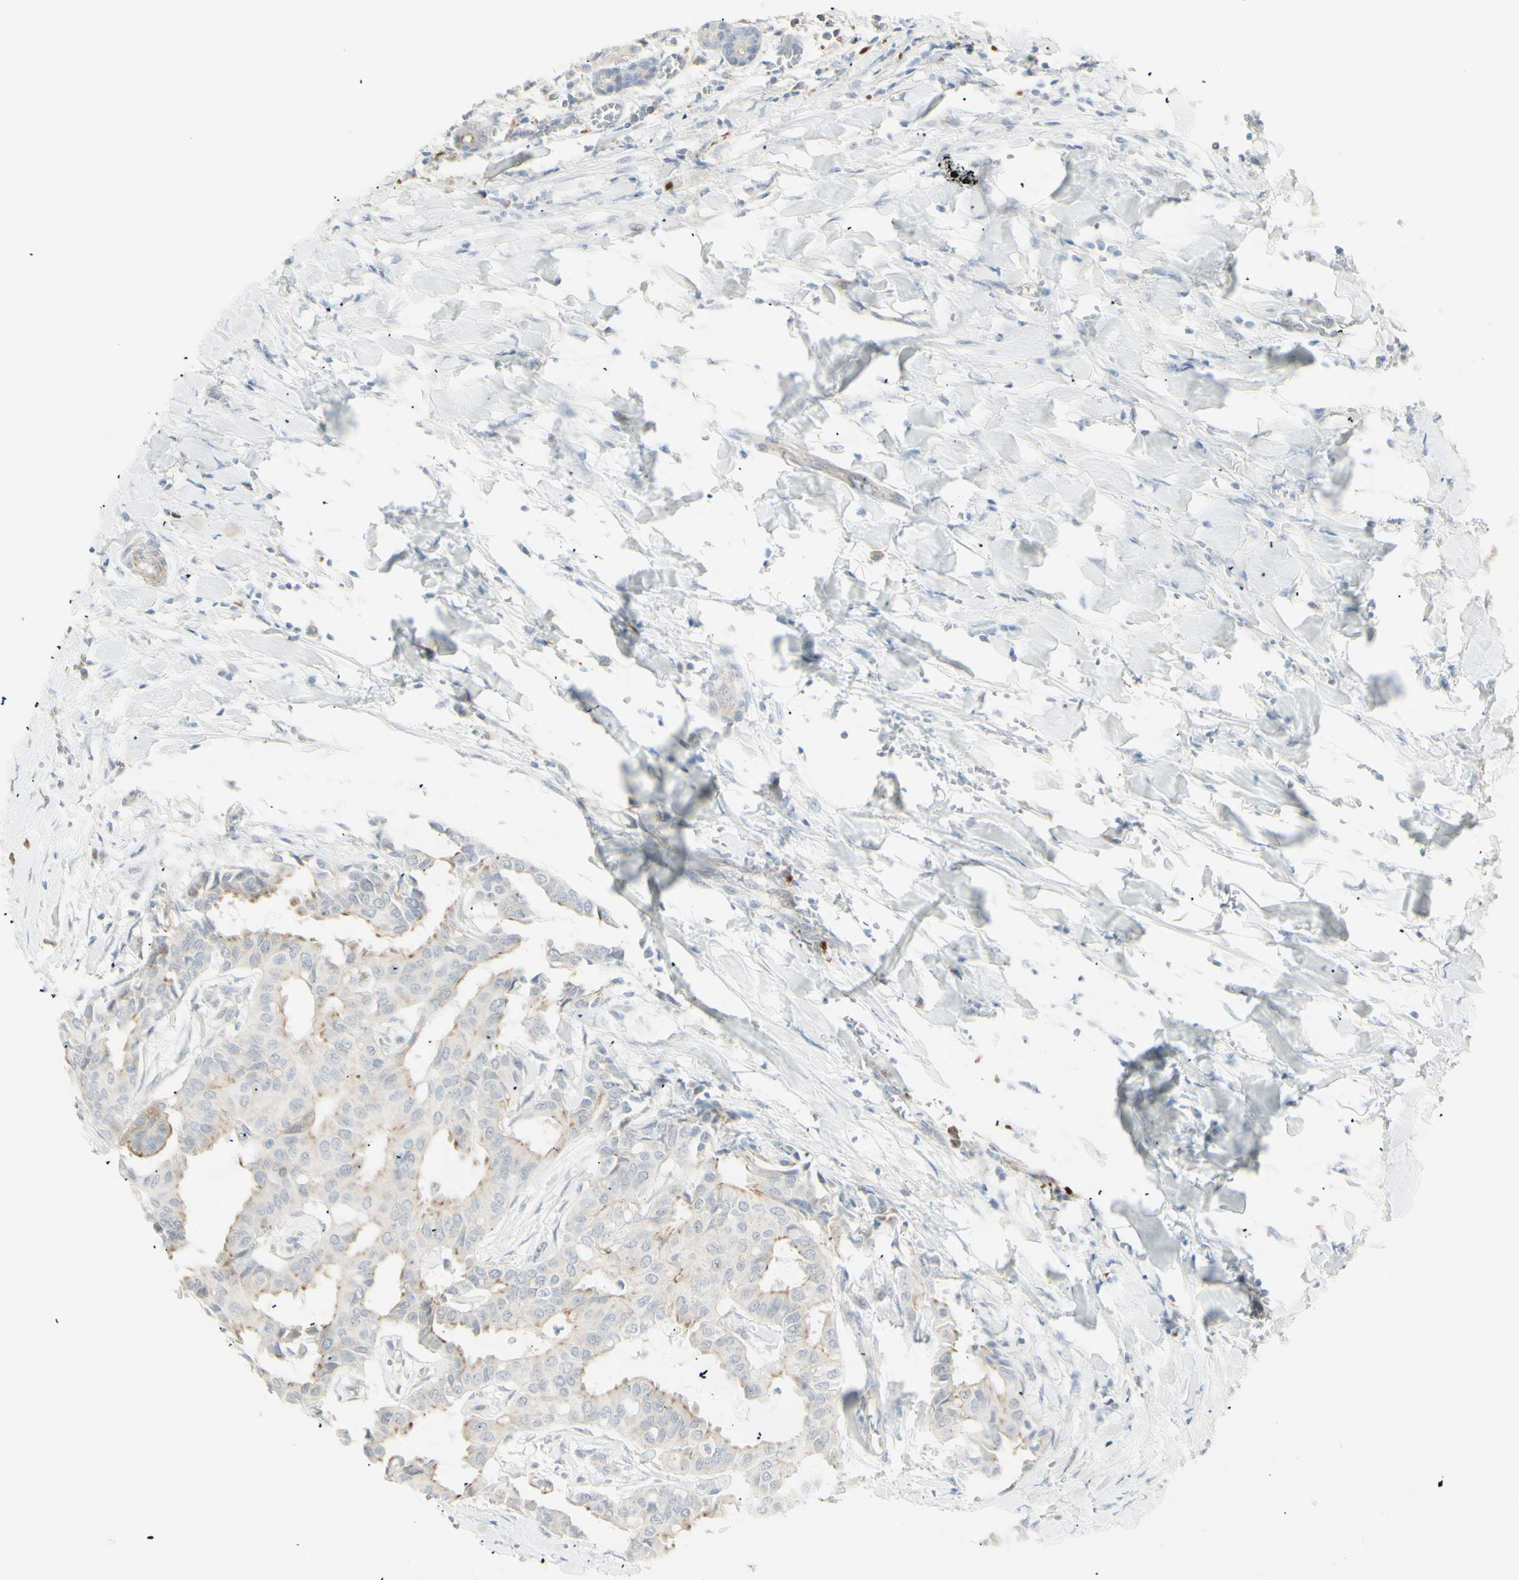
{"staining": {"intensity": "moderate", "quantity": "25%-75%", "location": "cytoplasmic/membranous"}, "tissue": "head and neck cancer", "cell_type": "Tumor cells", "image_type": "cancer", "snomed": [{"axis": "morphology", "description": "Adenocarcinoma, NOS"}, {"axis": "topography", "description": "Salivary gland"}, {"axis": "topography", "description": "Head-Neck"}], "caption": "Protein analysis of head and neck cancer tissue exhibits moderate cytoplasmic/membranous positivity in about 25%-75% of tumor cells. The staining is performed using DAB brown chromogen to label protein expression. The nuclei are counter-stained blue using hematoxylin.", "gene": "NDST4", "patient": {"sex": "female", "age": 59}}